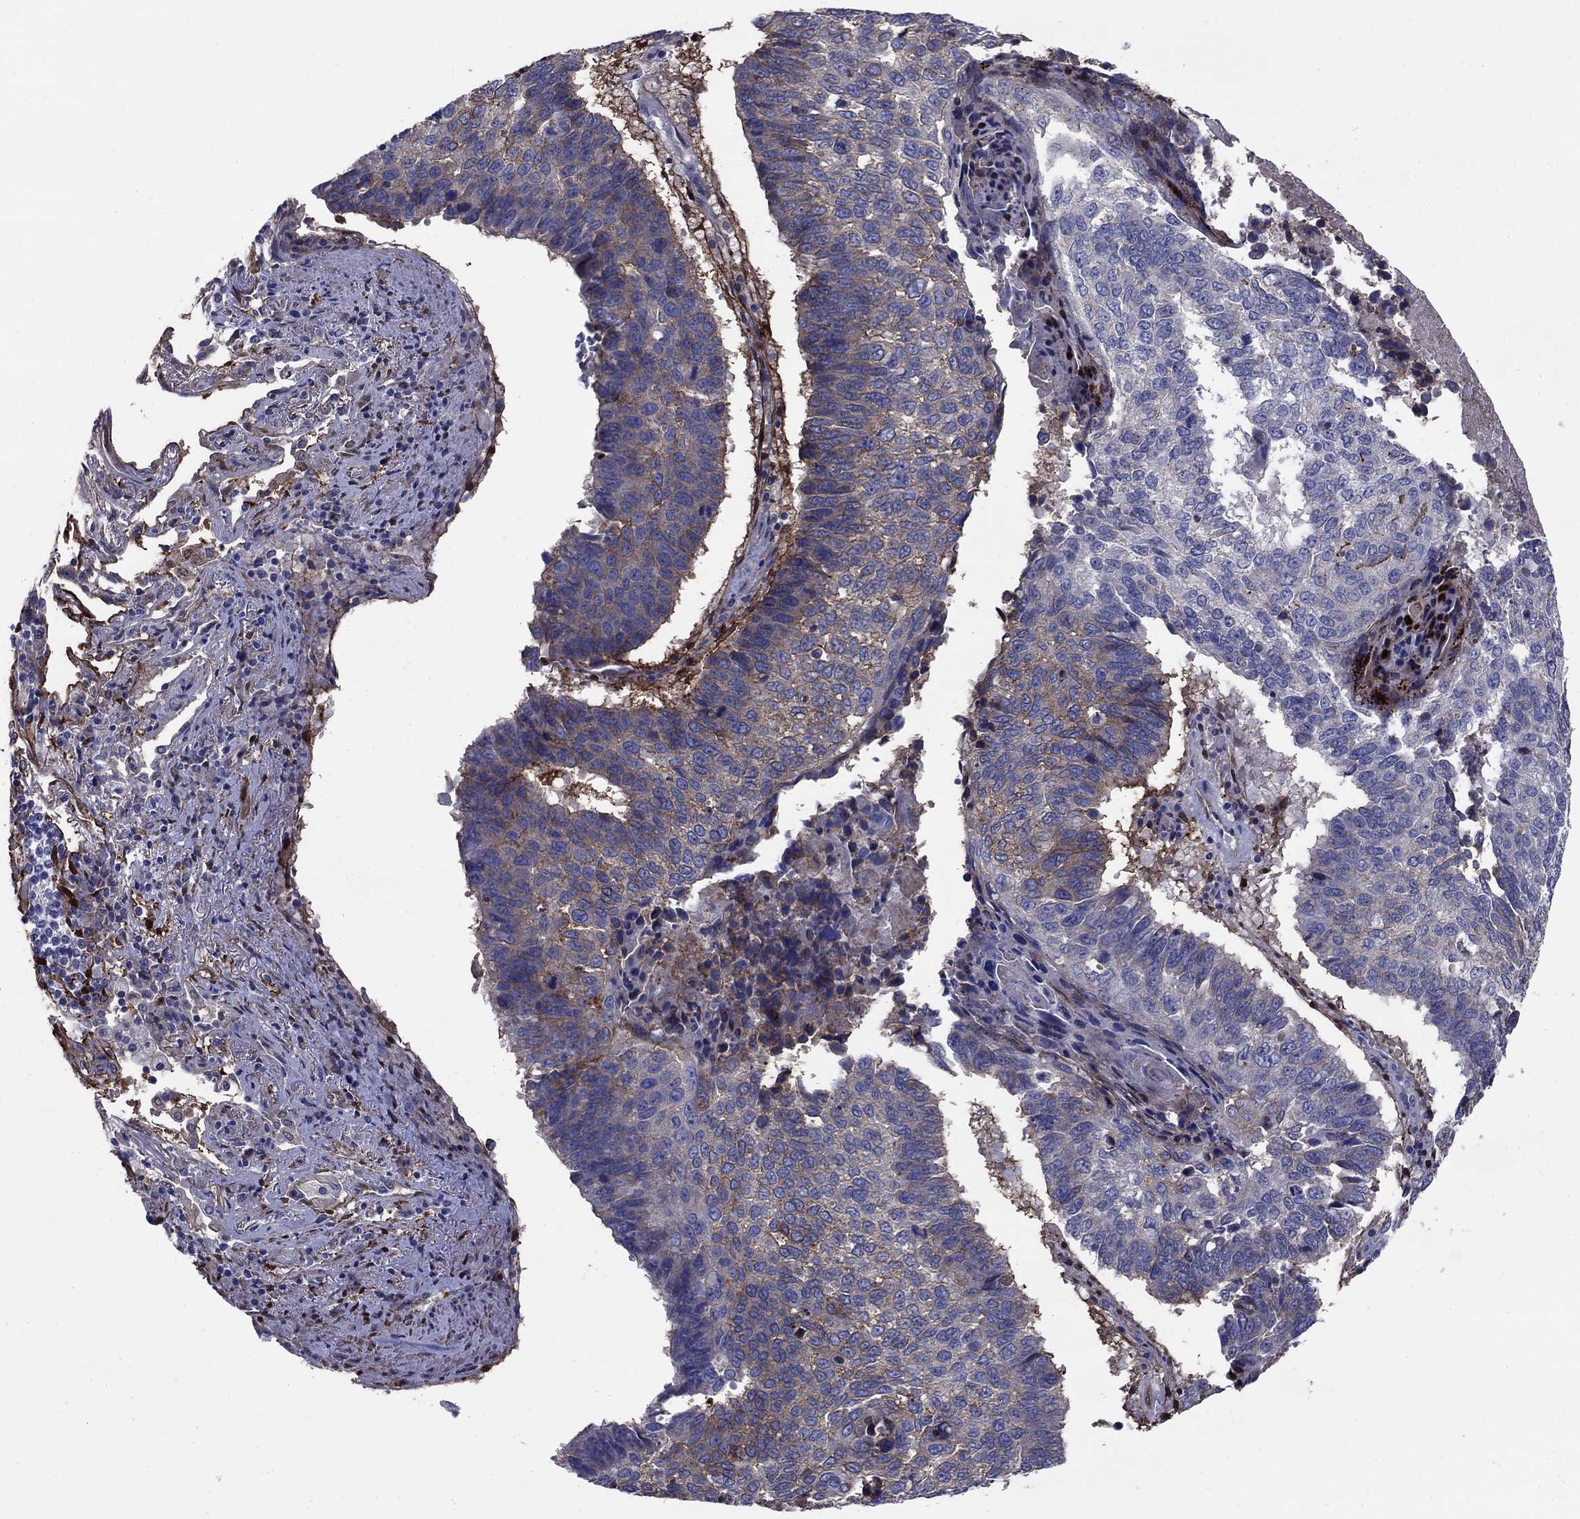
{"staining": {"intensity": "weak", "quantity": "<25%", "location": "cytoplasmic/membranous"}, "tissue": "lung cancer", "cell_type": "Tumor cells", "image_type": "cancer", "snomed": [{"axis": "morphology", "description": "Squamous cell carcinoma, NOS"}, {"axis": "topography", "description": "Lung"}], "caption": "A photomicrograph of lung cancer (squamous cell carcinoma) stained for a protein exhibits no brown staining in tumor cells.", "gene": "EMP2", "patient": {"sex": "male", "age": 73}}